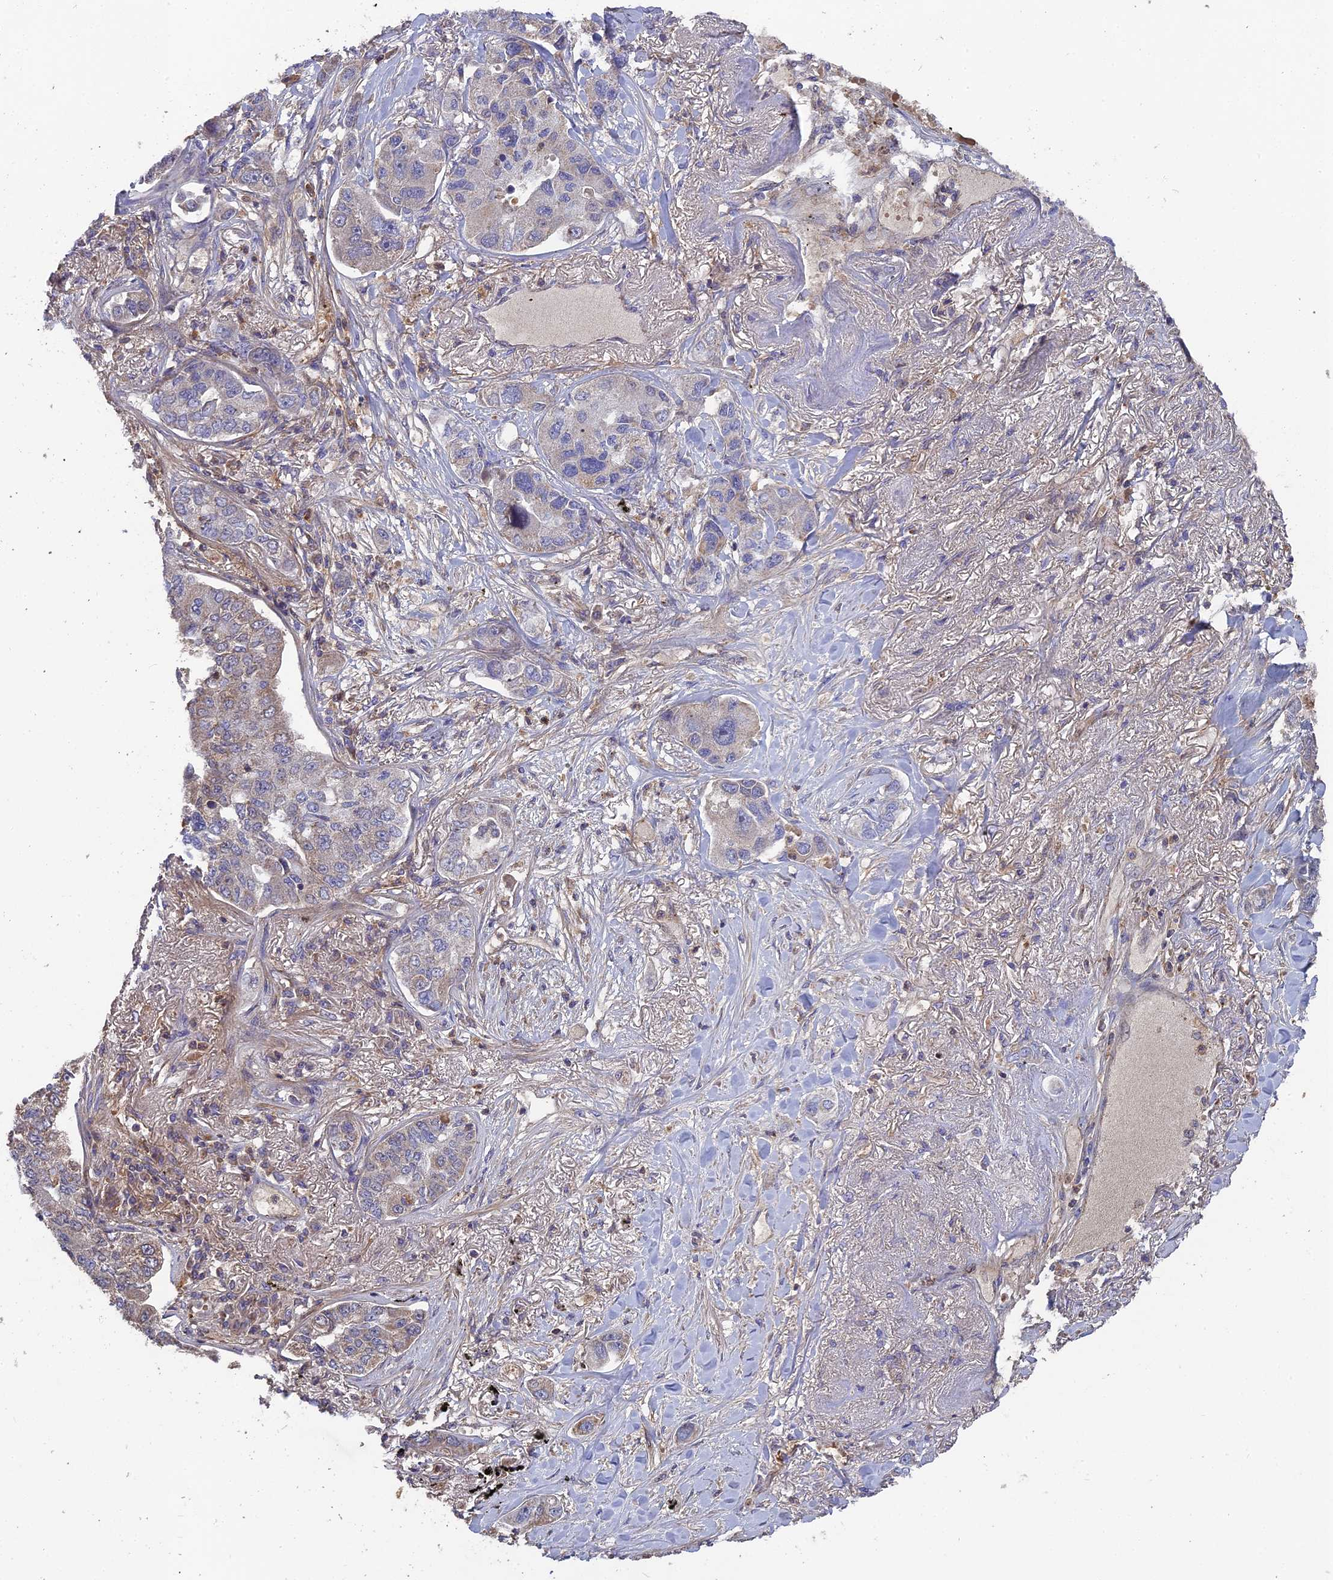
{"staining": {"intensity": "weak", "quantity": "25%-75%", "location": "cytoplasmic/membranous"}, "tissue": "lung cancer", "cell_type": "Tumor cells", "image_type": "cancer", "snomed": [{"axis": "morphology", "description": "Adenocarcinoma, NOS"}, {"axis": "topography", "description": "Lung"}], "caption": "This is an image of IHC staining of lung cancer, which shows weak expression in the cytoplasmic/membranous of tumor cells.", "gene": "RPIA", "patient": {"sex": "male", "age": 49}}